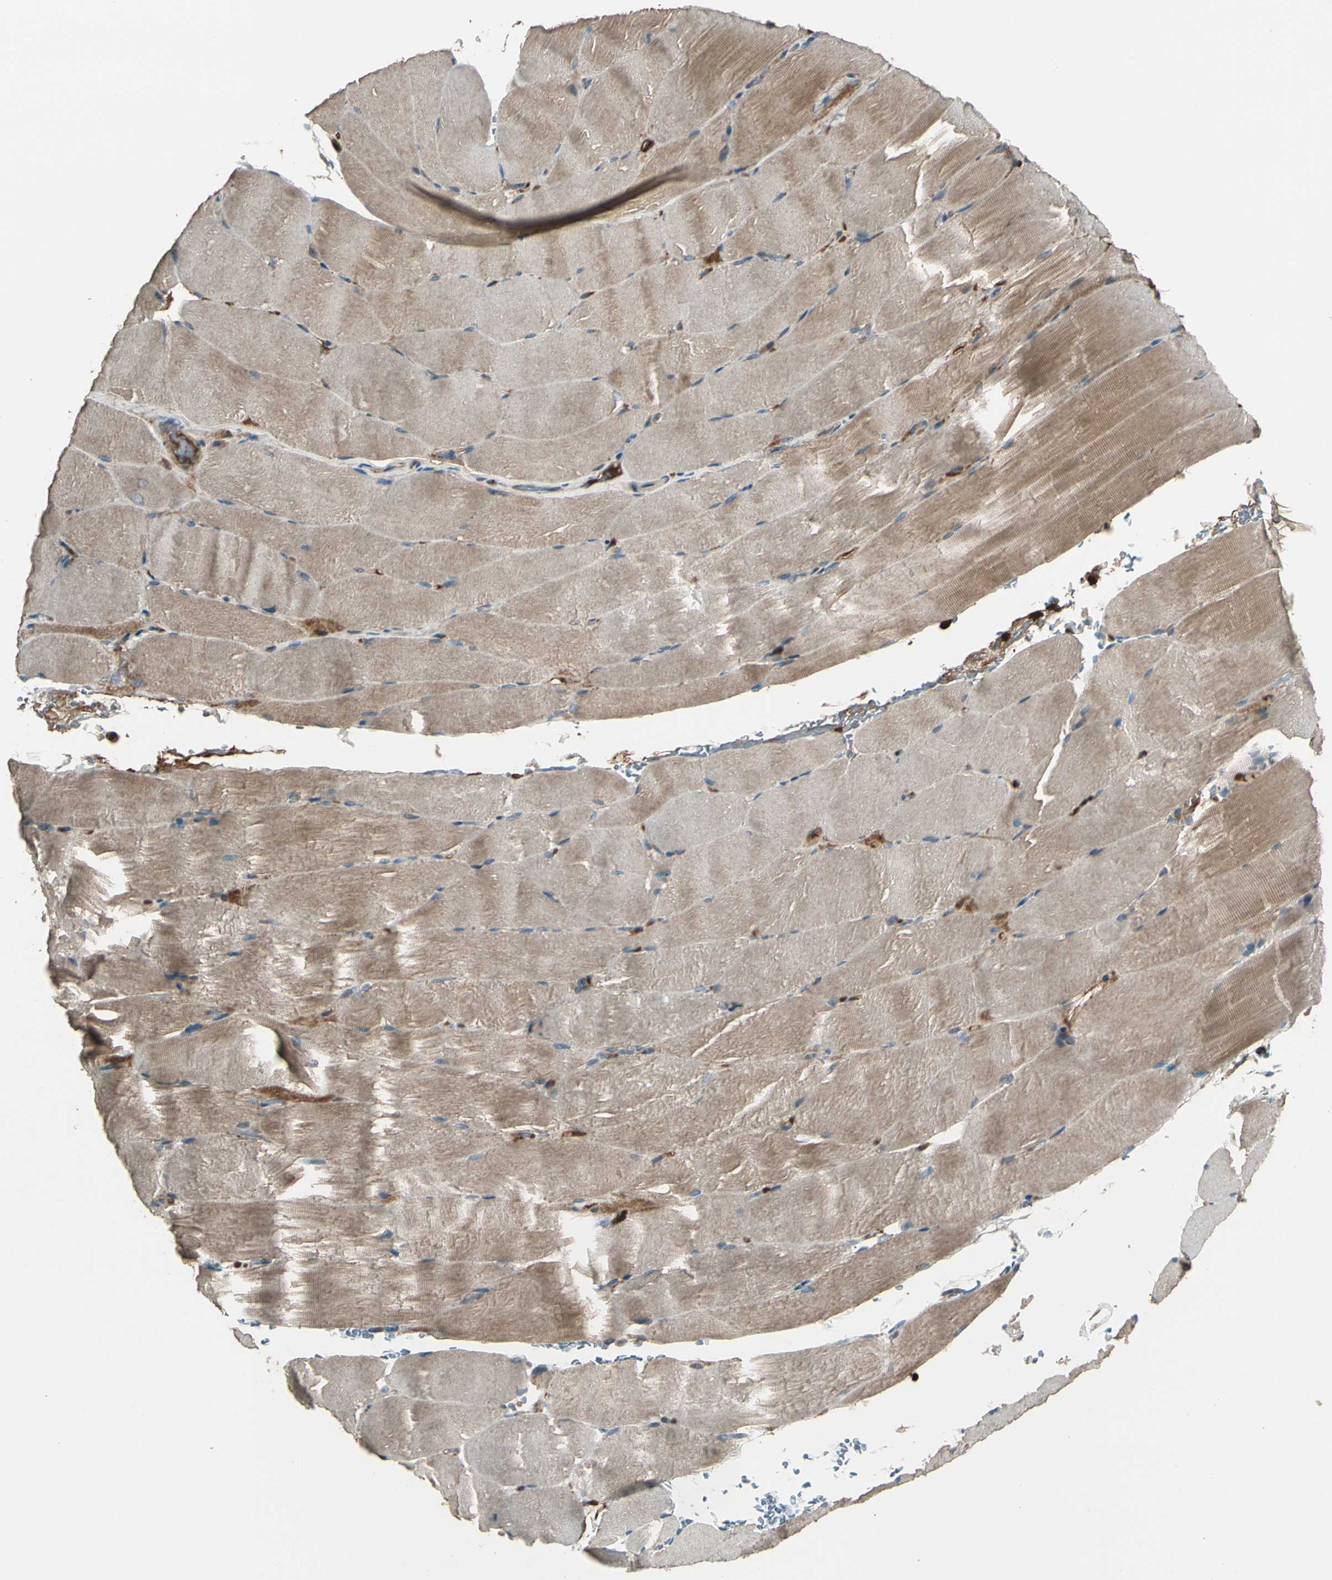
{"staining": {"intensity": "weak", "quantity": ">75%", "location": "cytoplasmic/membranous"}, "tissue": "skeletal muscle", "cell_type": "Myocytes", "image_type": "normal", "snomed": [{"axis": "morphology", "description": "Normal tissue, NOS"}, {"axis": "topography", "description": "Skeletal muscle"}, {"axis": "topography", "description": "Parathyroid gland"}], "caption": "Protein expression analysis of benign human skeletal muscle reveals weak cytoplasmic/membranous expression in approximately >75% of myocytes. (DAB (3,3'-diaminobenzidine) = brown stain, brightfield microscopy at high magnification).", "gene": "STX11", "patient": {"sex": "female", "age": 37}}